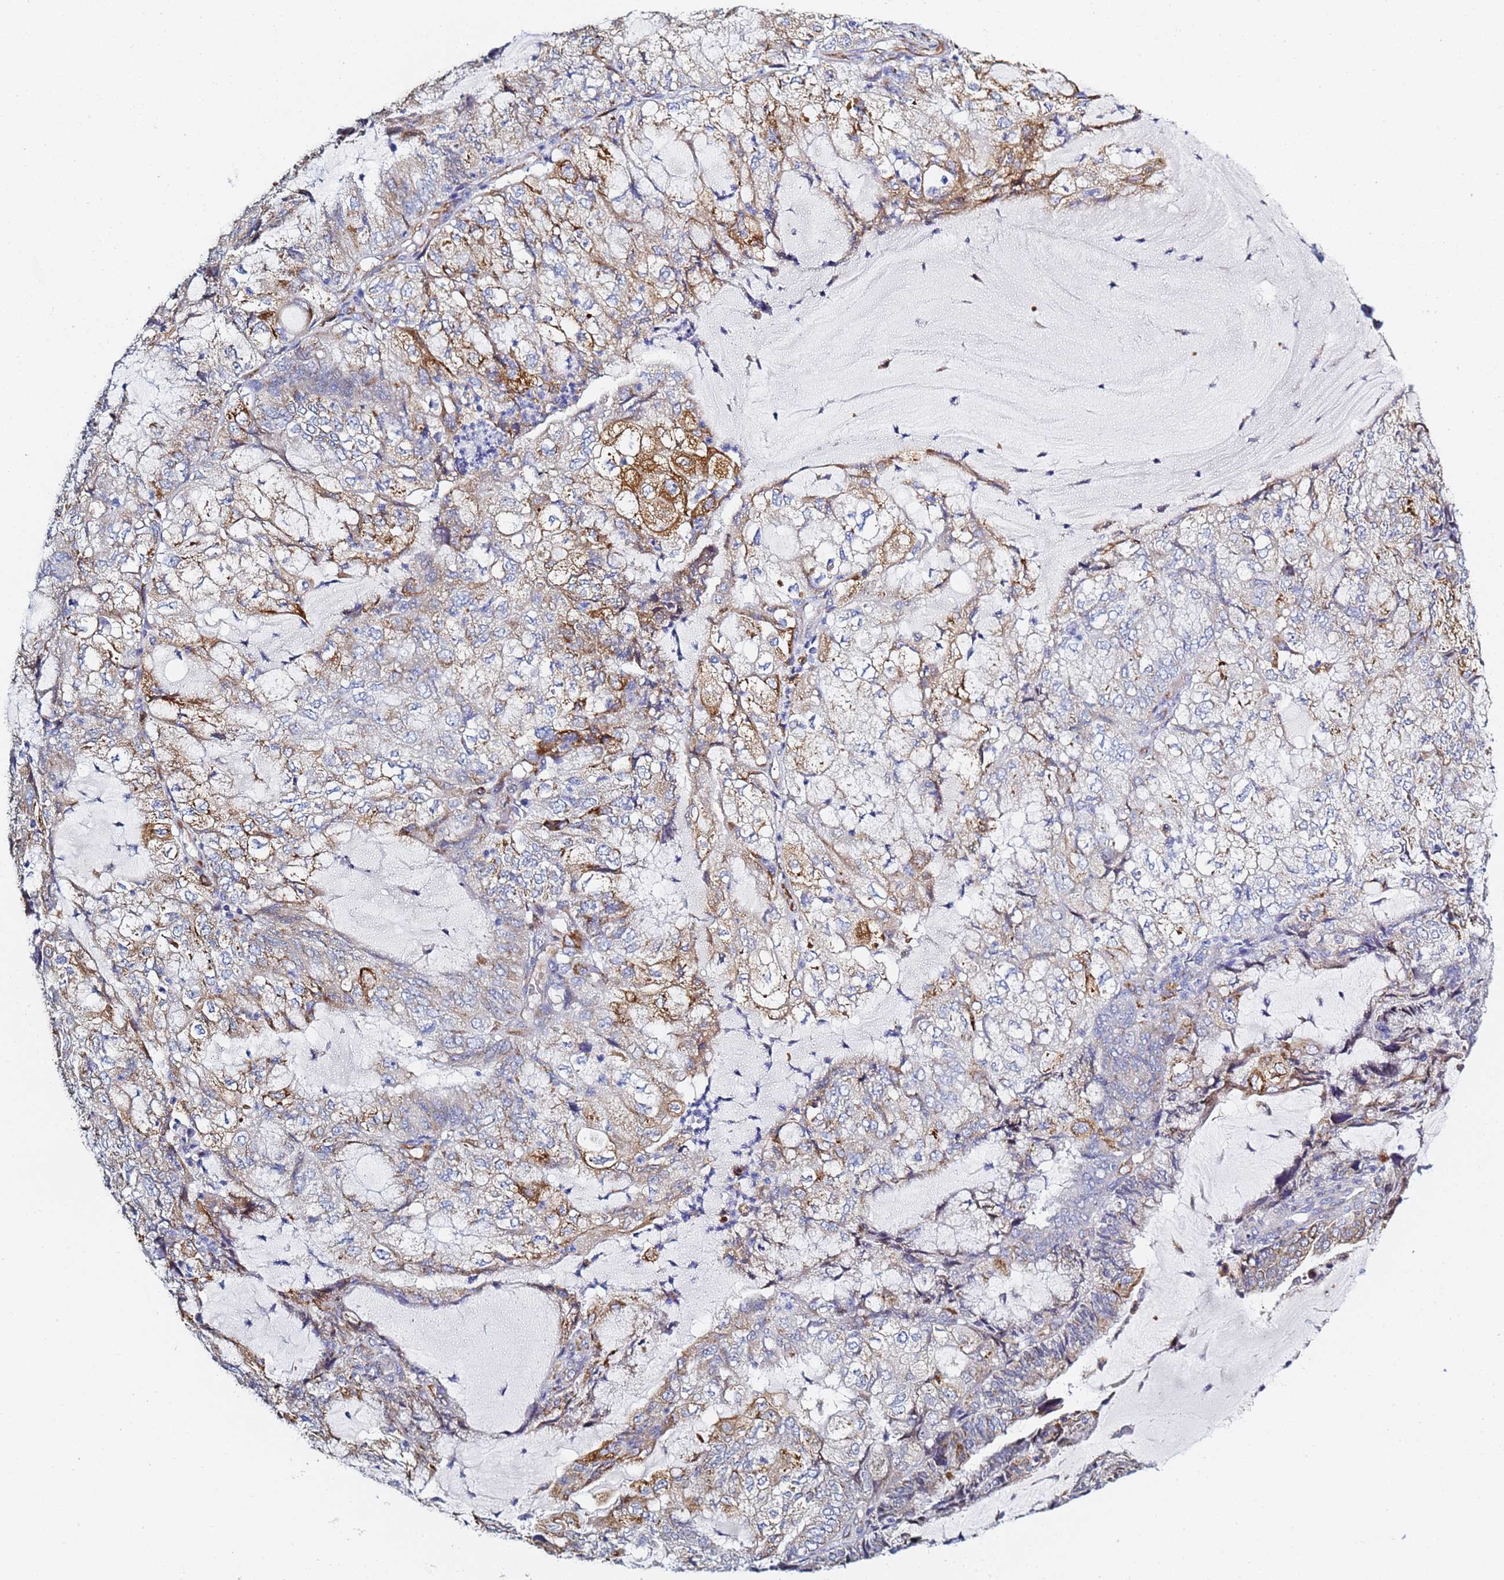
{"staining": {"intensity": "moderate", "quantity": "25%-75%", "location": "cytoplasmic/membranous"}, "tissue": "endometrial cancer", "cell_type": "Tumor cells", "image_type": "cancer", "snomed": [{"axis": "morphology", "description": "Adenocarcinoma, NOS"}, {"axis": "topography", "description": "Endometrium"}], "caption": "There is medium levels of moderate cytoplasmic/membranous expression in tumor cells of adenocarcinoma (endometrial), as demonstrated by immunohistochemical staining (brown color).", "gene": "GDAP2", "patient": {"sex": "female", "age": 81}}